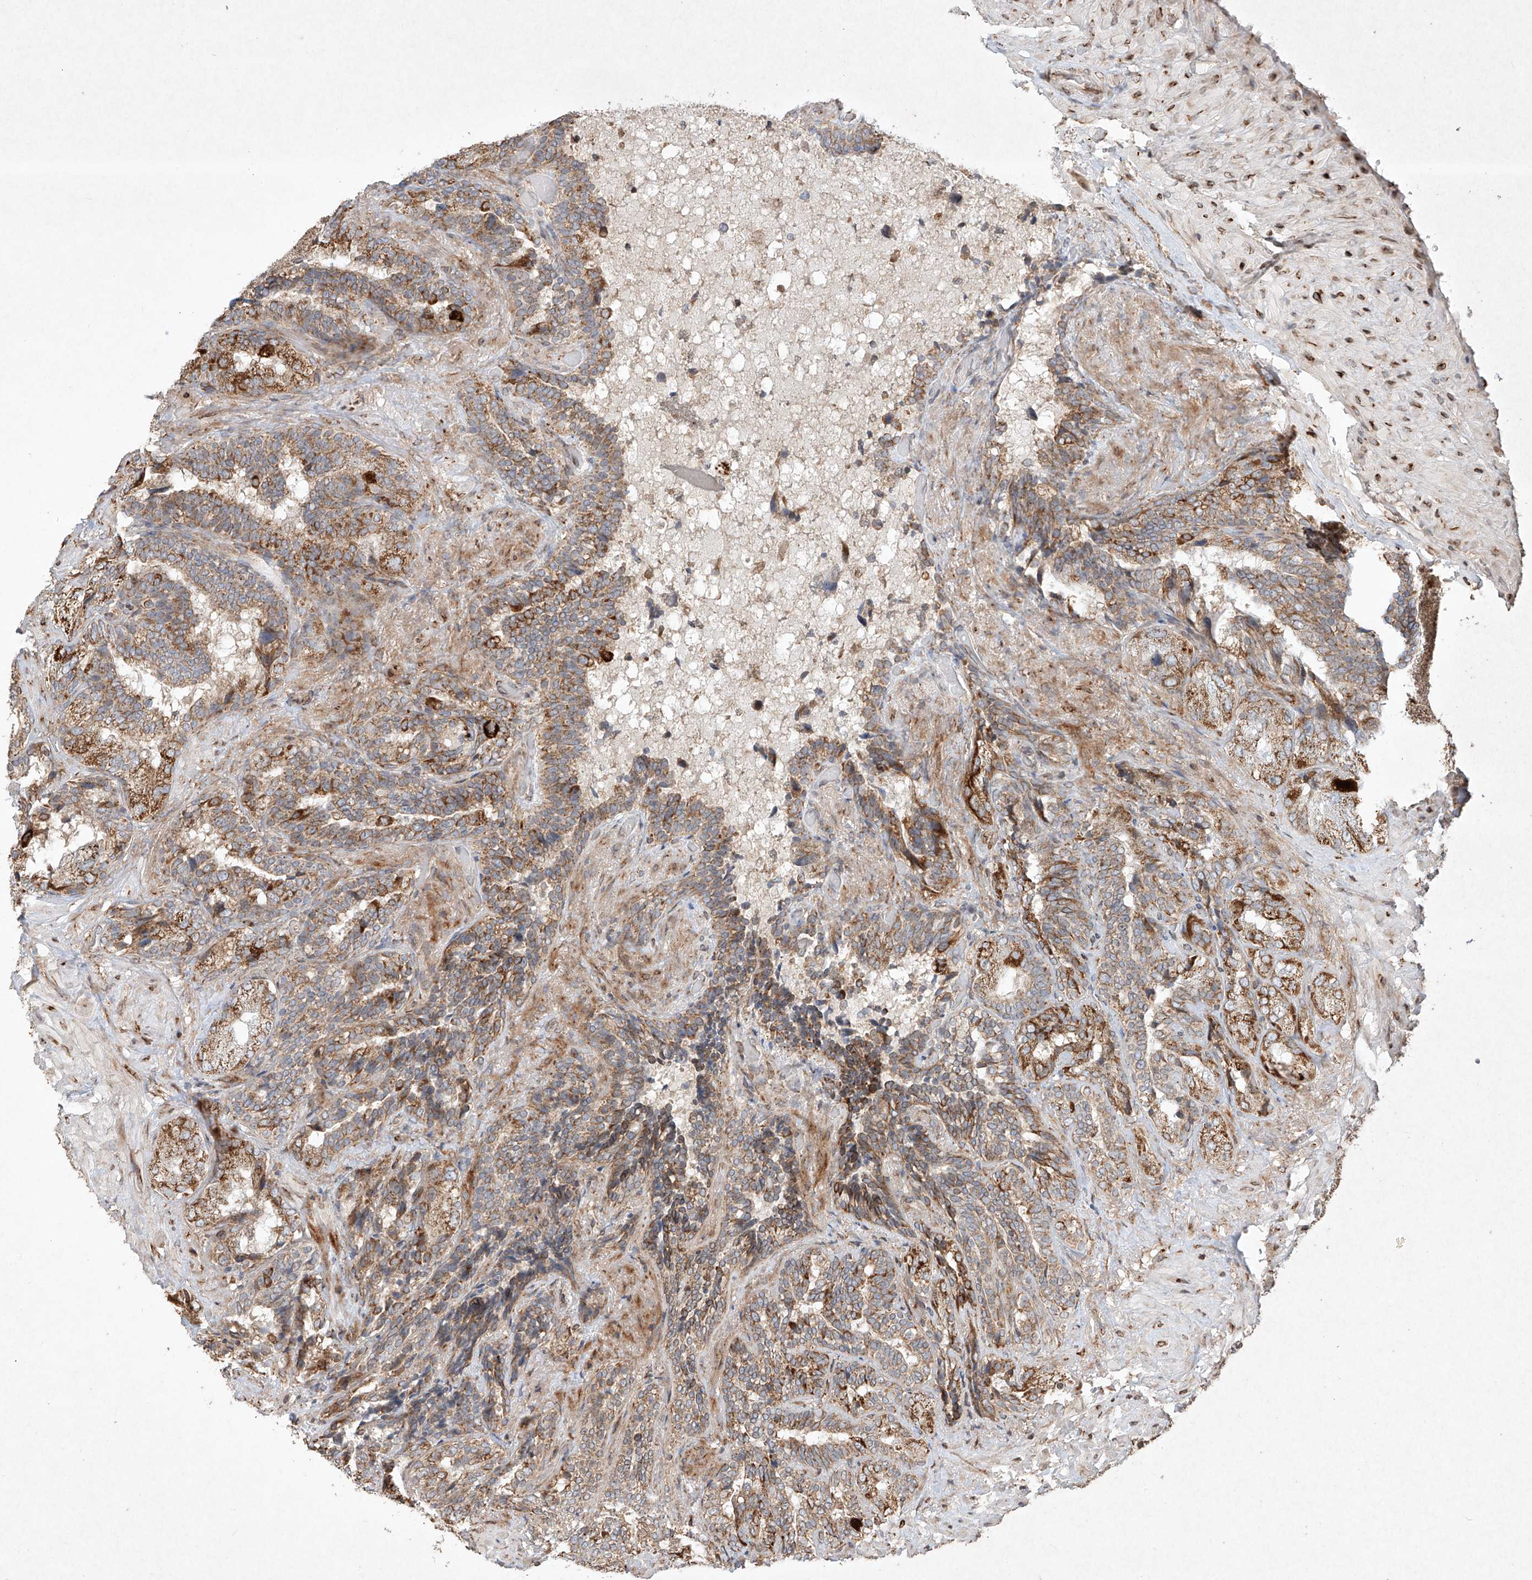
{"staining": {"intensity": "strong", "quantity": "25%-75%", "location": "cytoplasmic/membranous"}, "tissue": "seminal vesicle", "cell_type": "Glandular cells", "image_type": "normal", "snomed": [{"axis": "morphology", "description": "Normal tissue, NOS"}, {"axis": "topography", "description": "Seminal veicle"}, {"axis": "topography", "description": "Peripheral nerve tissue"}], "caption": "Approximately 25%-75% of glandular cells in normal human seminal vesicle exhibit strong cytoplasmic/membranous protein expression as visualized by brown immunohistochemical staining.", "gene": "SEMA3B", "patient": {"sex": "male", "age": 63}}